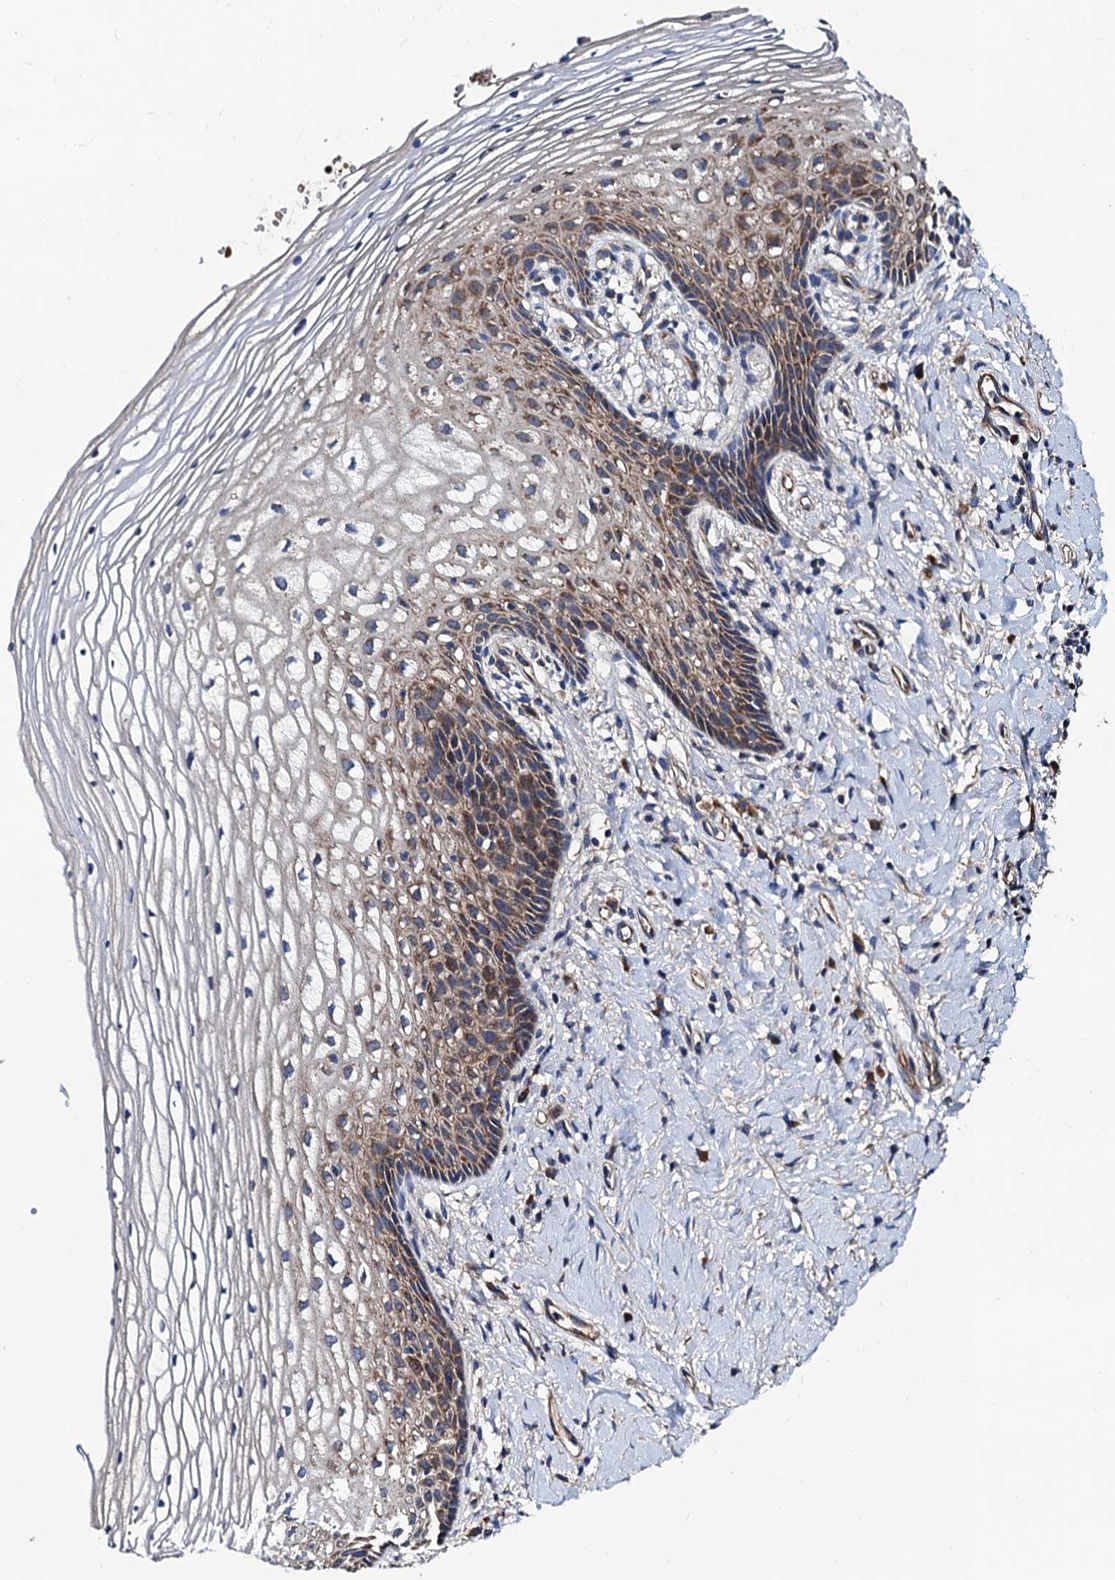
{"staining": {"intensity": "moderate", "quantity": "25%-75%", "location": "cytoplasmic/membranous"}, "tissue": "vagina", "cell_type": "Squamous epithelial cells", "image_type": "normal", "snomed": [{"axis": "morphology", "description": "Normal tissue, NOS"}, {"axis": "topography", "description": "Vagina"}], "caption": "Immunohistochemical staining of unremarkable human vagina shows 25%-75% levels of moderate cytoplasmic/membranous protein expression in approximately 25%-75% of squamous epithelial cells. (Stains: DAB (3,3'-diaminobenzidine) in brown, nuclei in blue, Microscopy: brightfield microscopy at high magnification).", "gene": "TRMT112", "patient": {"sex": "female", "age": 60}}